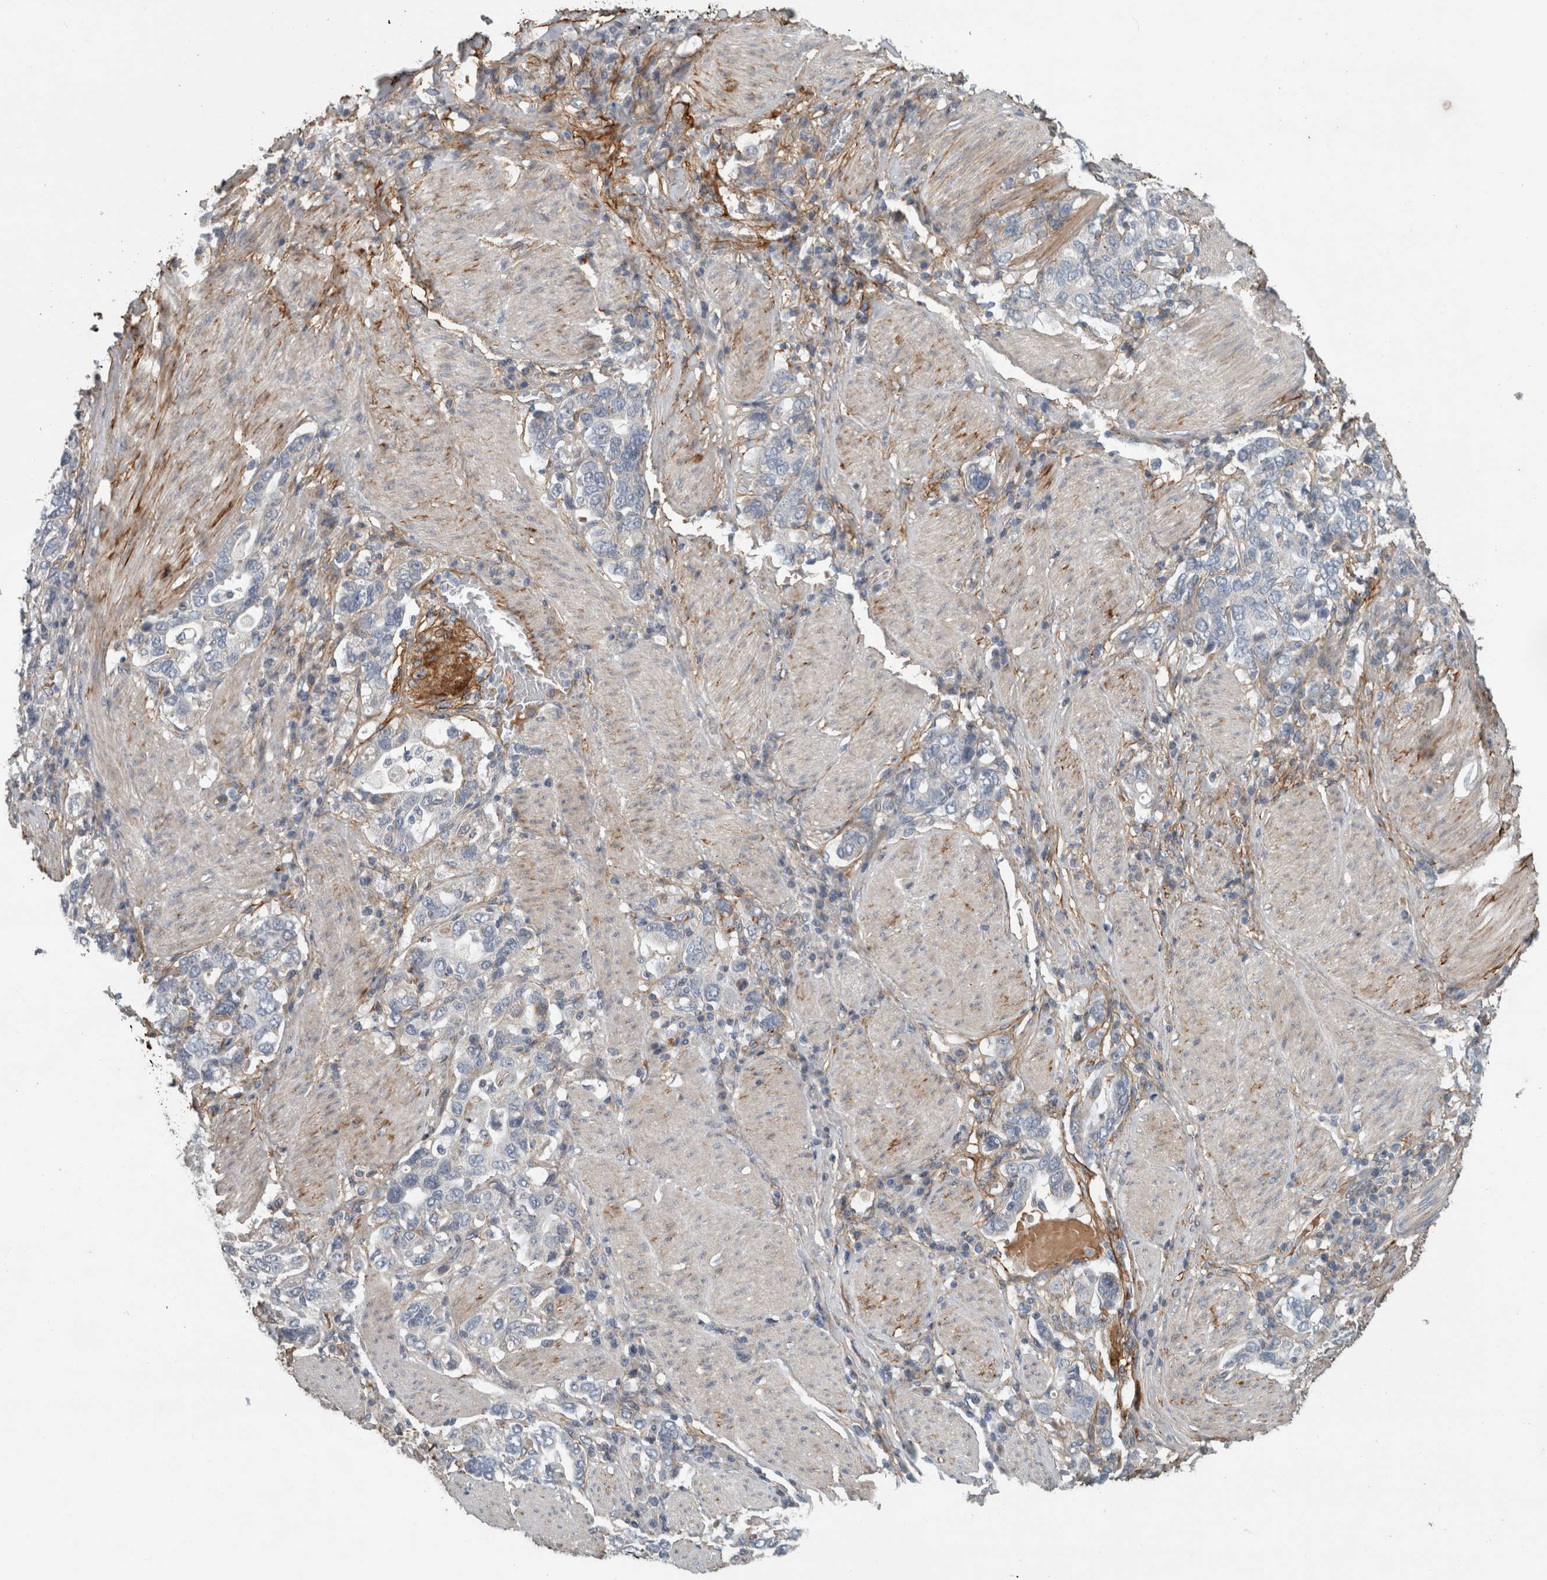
{"staining": {"intensity": "negative", "quantity": "none", "location": "none"}, "tissue": "stomach cancer", "cell_type": "Tumor cells", "image_type": "cancer", "snomed": [{"axis": "morphology", "description": "Adenocarcinoma, NOS"}, {"axis": "topography", "description": "Stomach, upper"}], "caption": "Protein analysis of stomach cancer shows no significant positivity in tumor cells.", "gene": "FN1", "patient": {"sex": "male", "age": 62}}